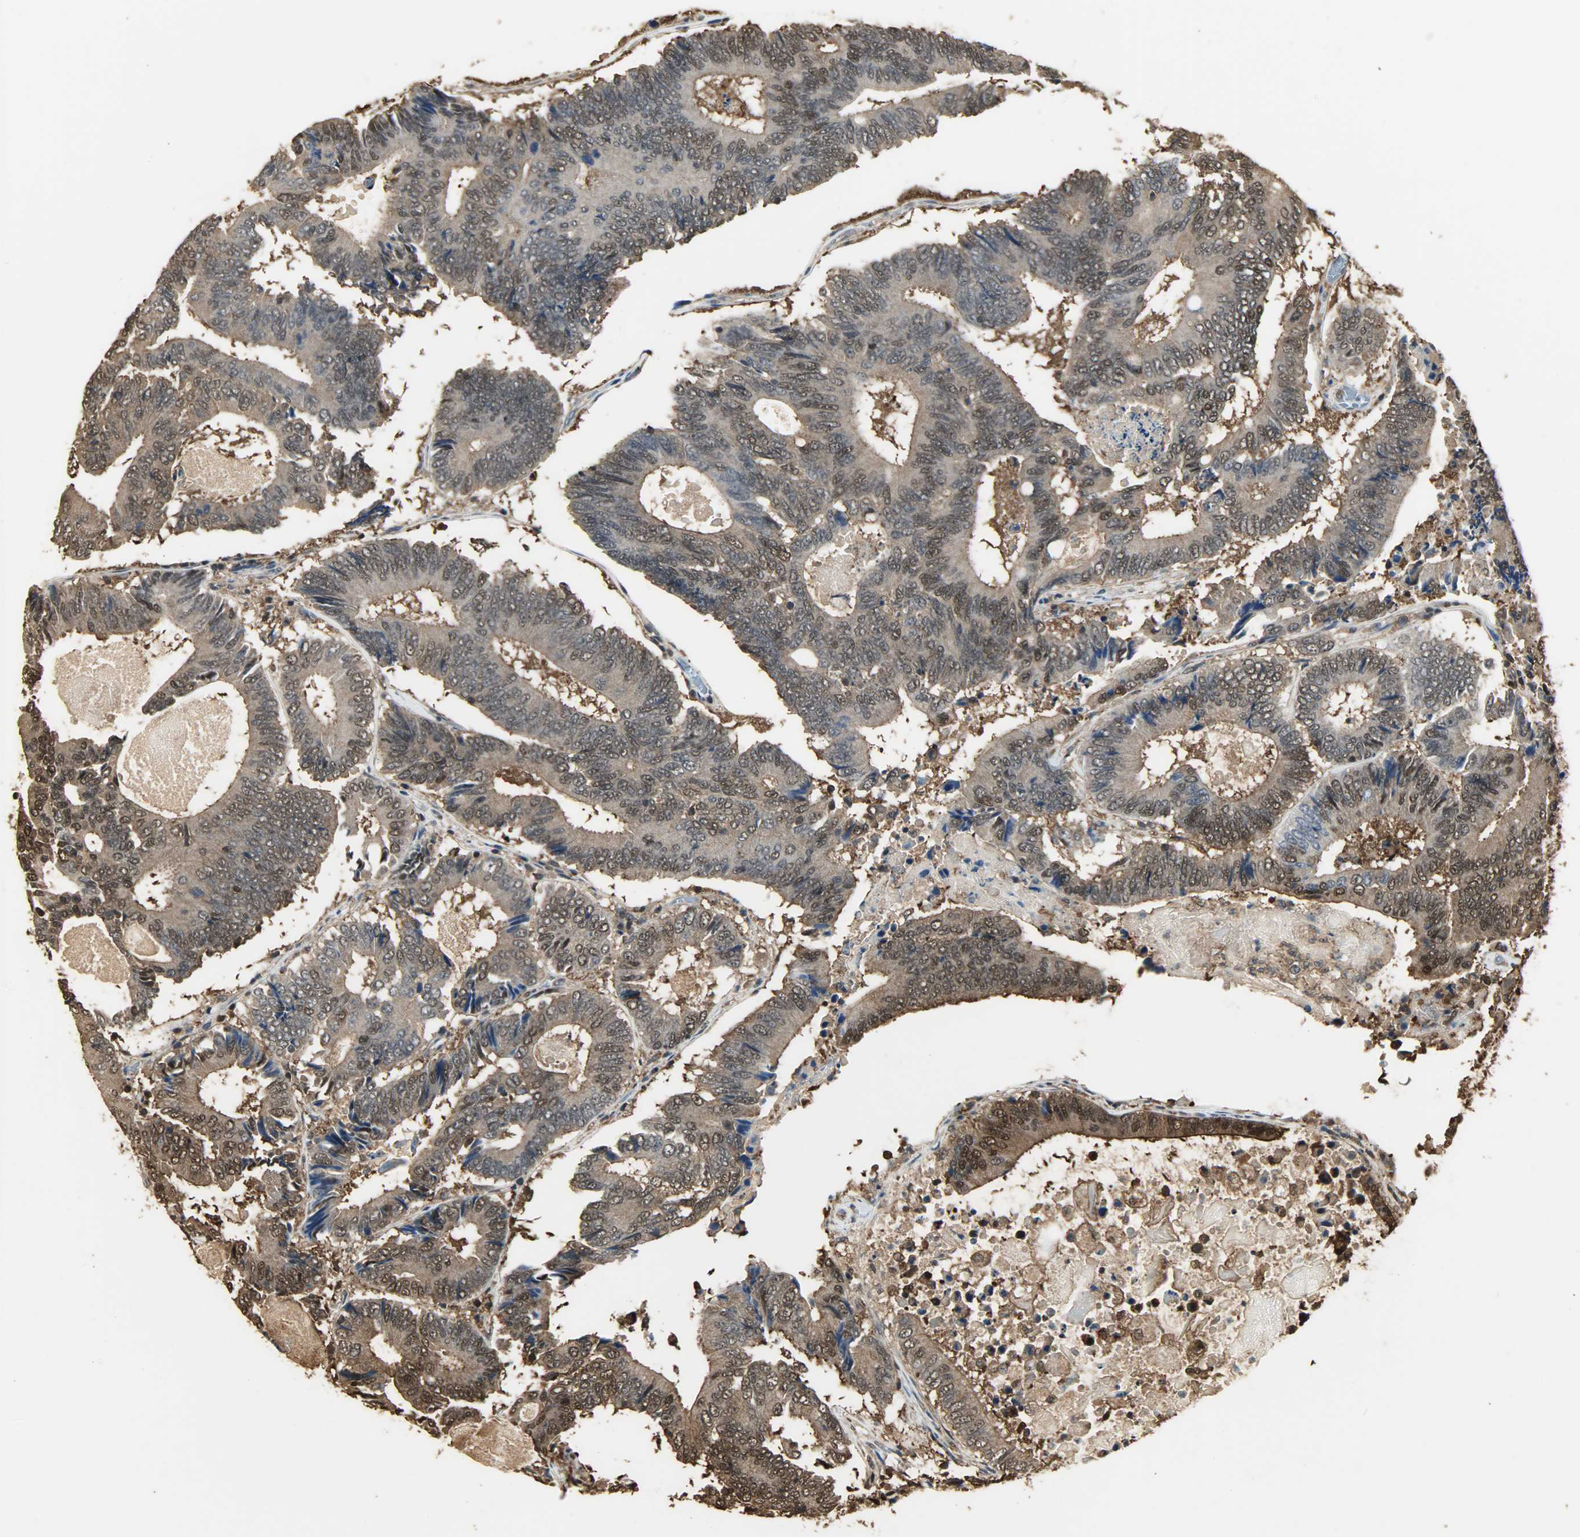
{"staining": {"intensity": "moderate", "quantity": ">75%", "location": "cytoplasmic/membranous,nuclear"}, "tissue": "colorectal cancer", "cell_type": "Tumor cells", "image_type": "cancer", "snomed": [{"axis": "morphology", "description": "Adenocarcinoma, NOS"}, {"axis": "topography", "description": "Colon"}], "caption": "Approximately >75% of tumor cells in colorectal adenocarcinoma exhibit moderate cytoplasmic/membranous and nuclear protein positivity as visualized by brown immunohistochemical staining.", "gene": "YWHAZ", "patient": {"sex": "female", "age": 78}}